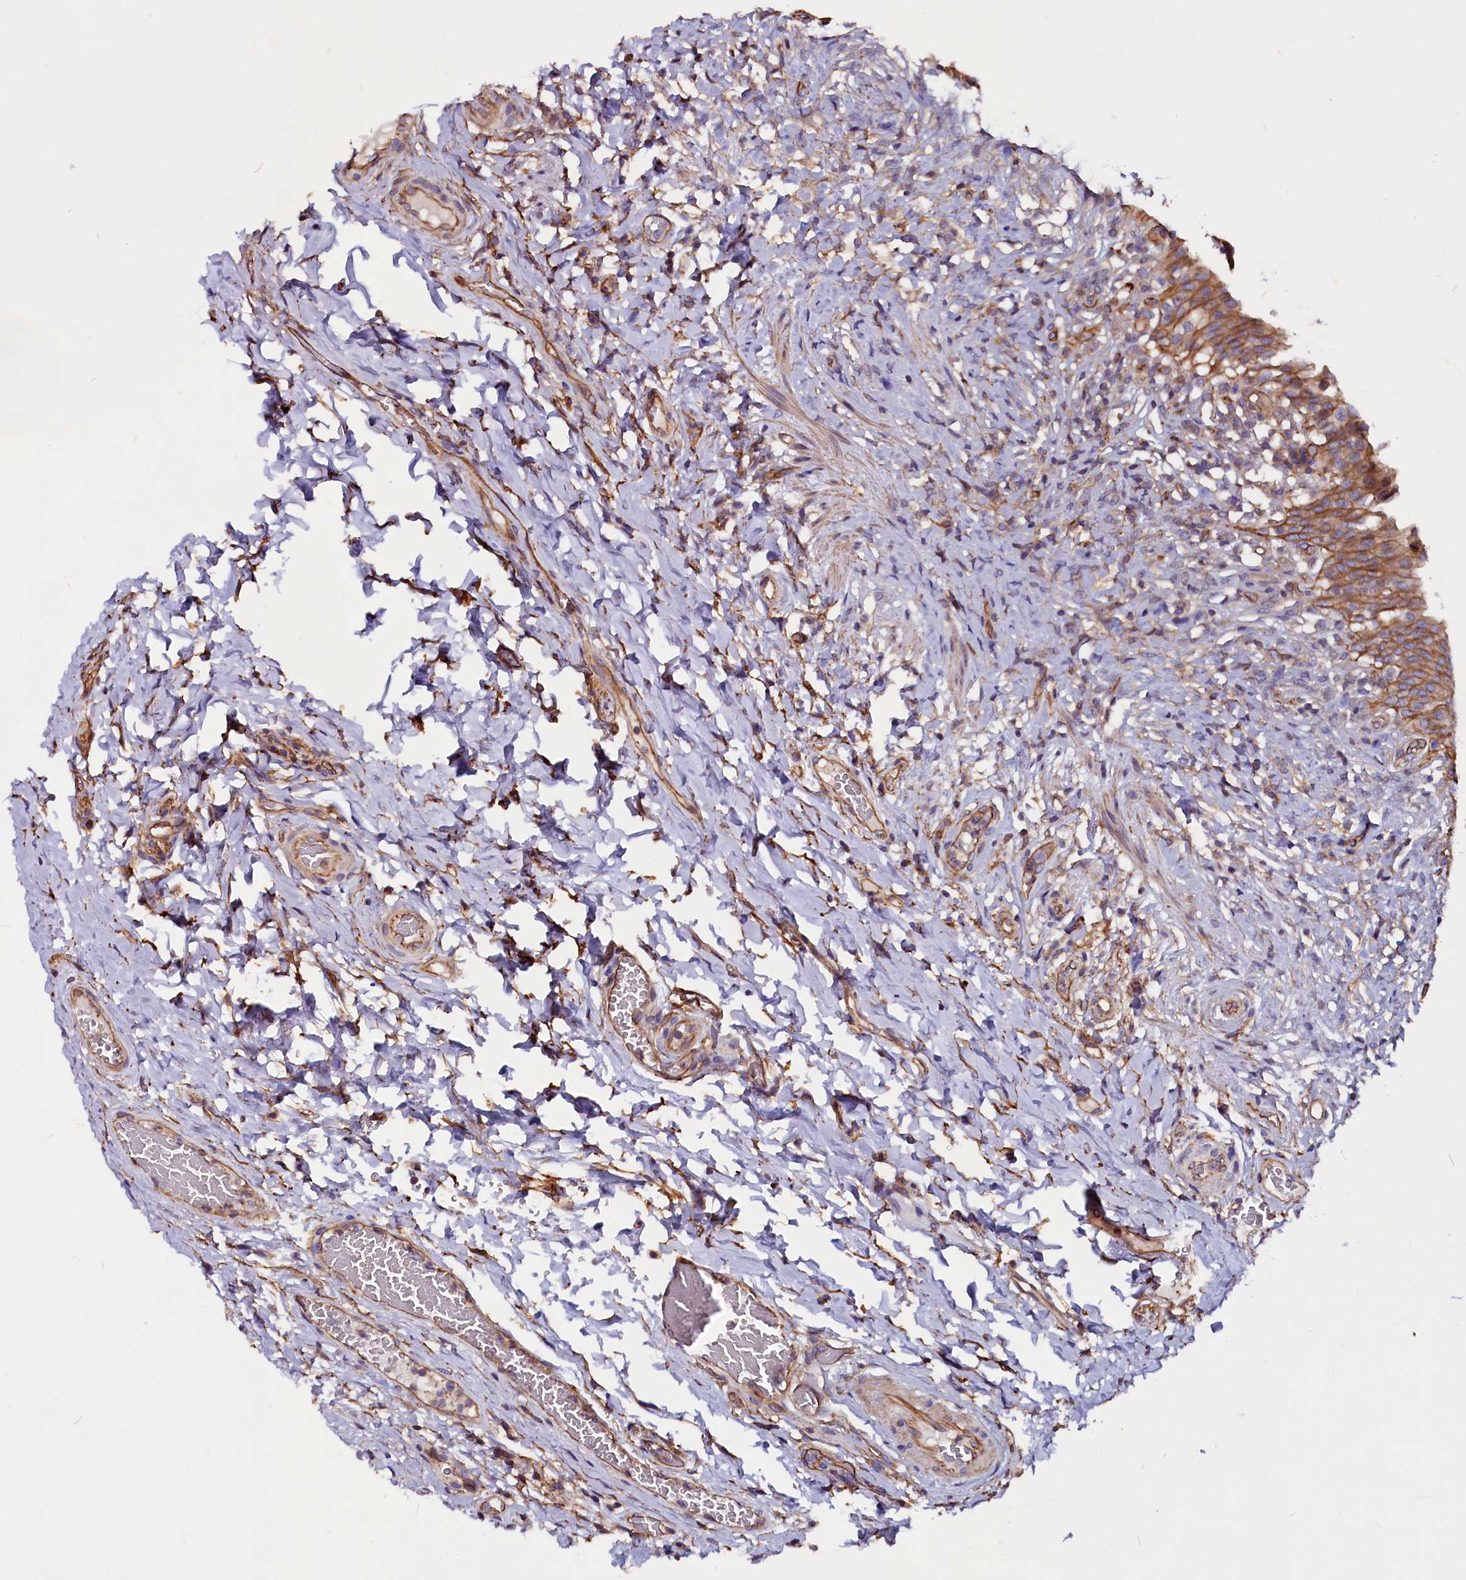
{"staining": {"intensity": "moderate", "quantity": ">75%", "location": "cytoplasmic/membranous"}, "tissue": "urinary bladder", "cell_type": "Urothelial cells", "image_type": "normal", "snomed": [{"axis": "morphology", "description": "Normal tissue, NOS"}, {"axis": "morphology", "description": "Inflammation, NOS"}, {"axis": "topography", "description": "Urinary bladder"}], "caption": "Moderate cytoplasmic/membranous protein expression is identified in approximately >75% of urothelial cells in urinary bladder.", "gene": "ZNF749", "patient": {"sex": "male", "age": 64}}